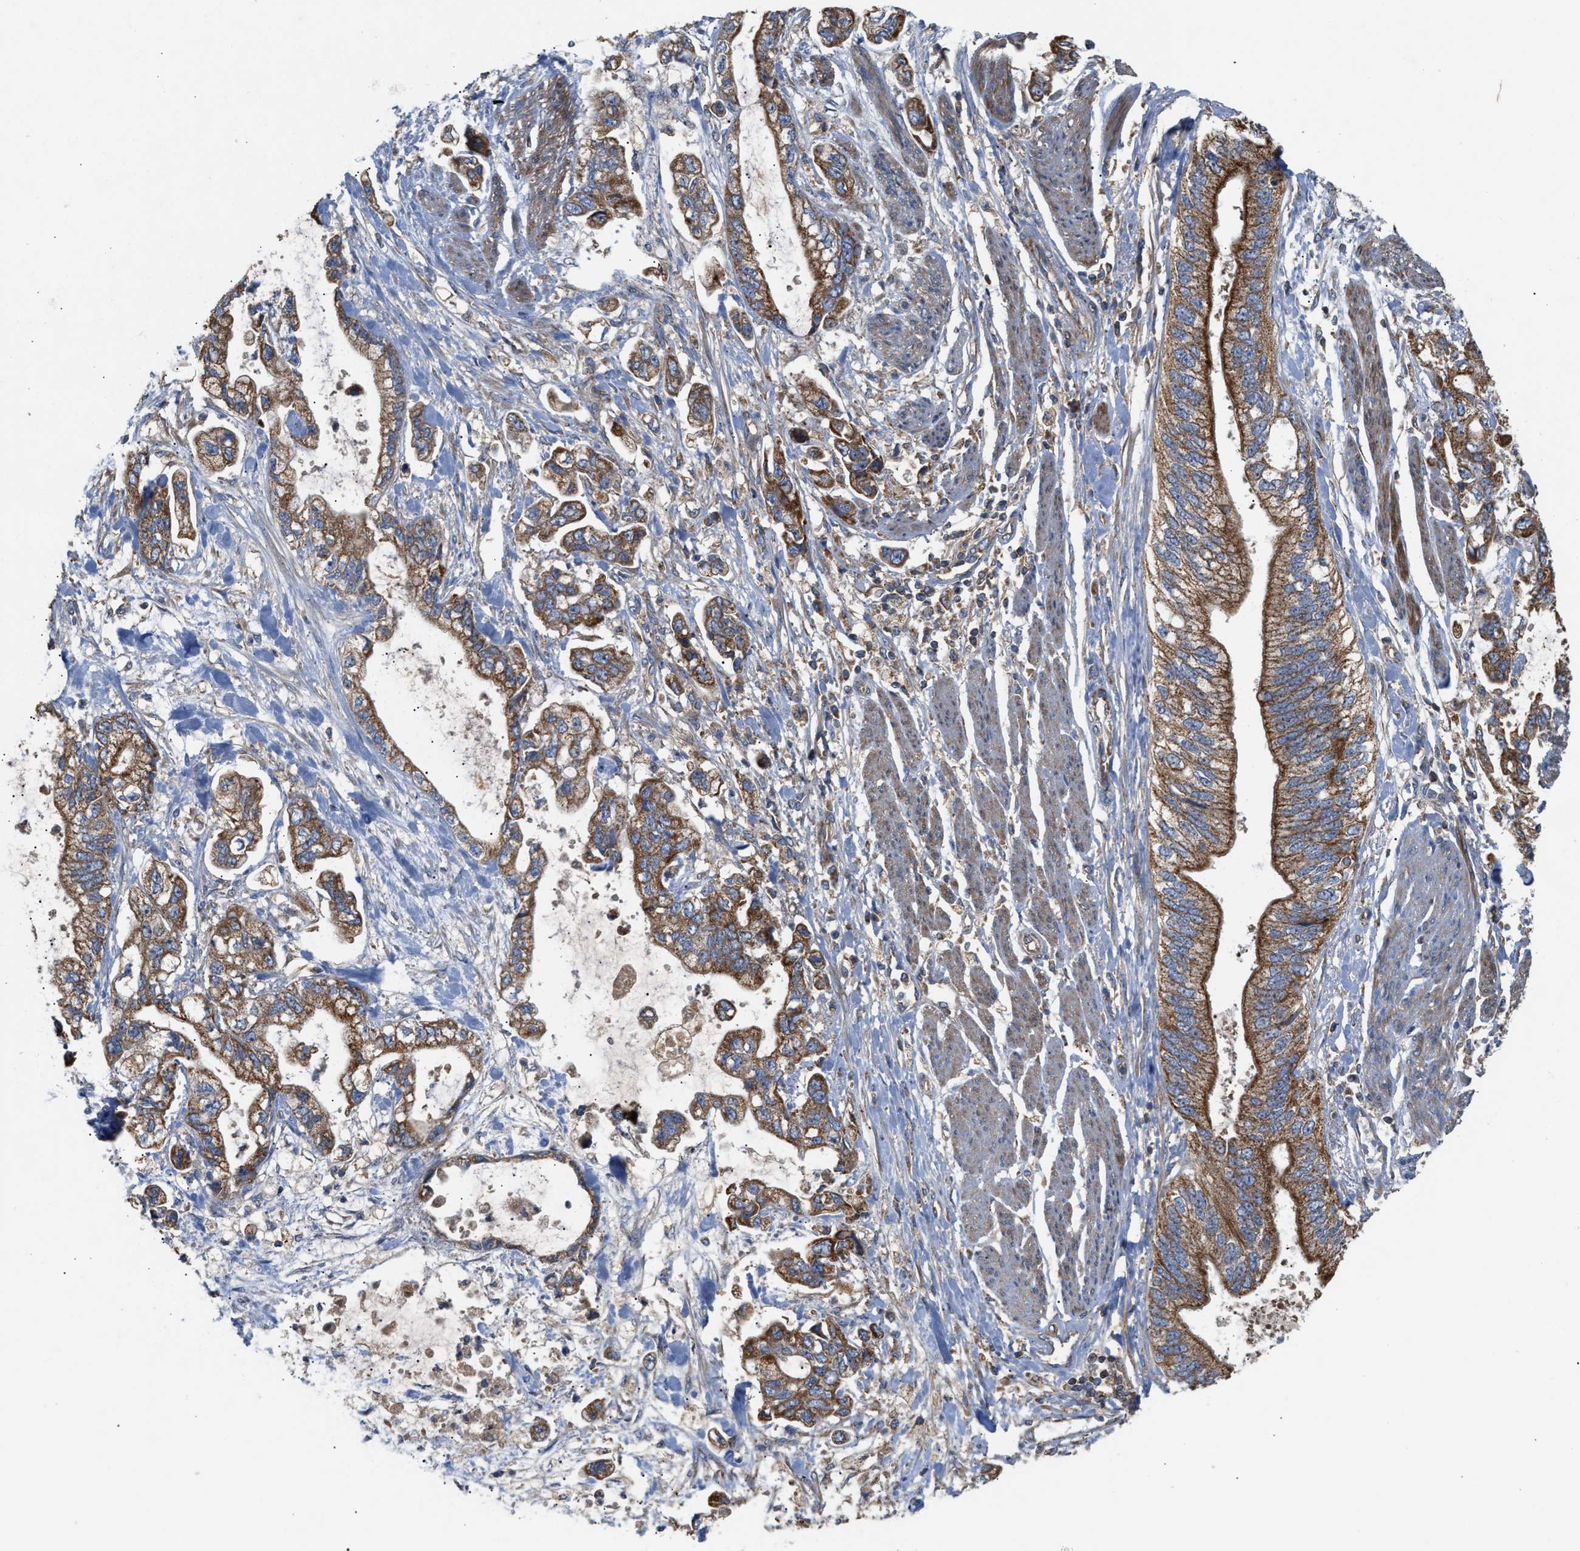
{"staining": {"intensity": "moderate", "quantity": ">75%", "location": "cytoplasmic/membranous"}, "tissue": "stomach cancer", "cell_type": "Tumor cells", "image_type": "cancer", "snomed": [{"axis": "morphology", "description": "Normal tissue, NOS"}, {"axis": "morphology", "description": "Adenocarcinoma, NOS"}, {"axis": "topography", "description": "Stomach"}], "caption": "This image demonstrates stomach cancer stained with immunohistochemistry to label a protein in brown. The cytoplasmic/membranous of tumor cells show moderate positivity for the protein. Nuclei are counter-stained blue.", "gene": "TACO1", "patient": {"sex": "male", "age": 62}}